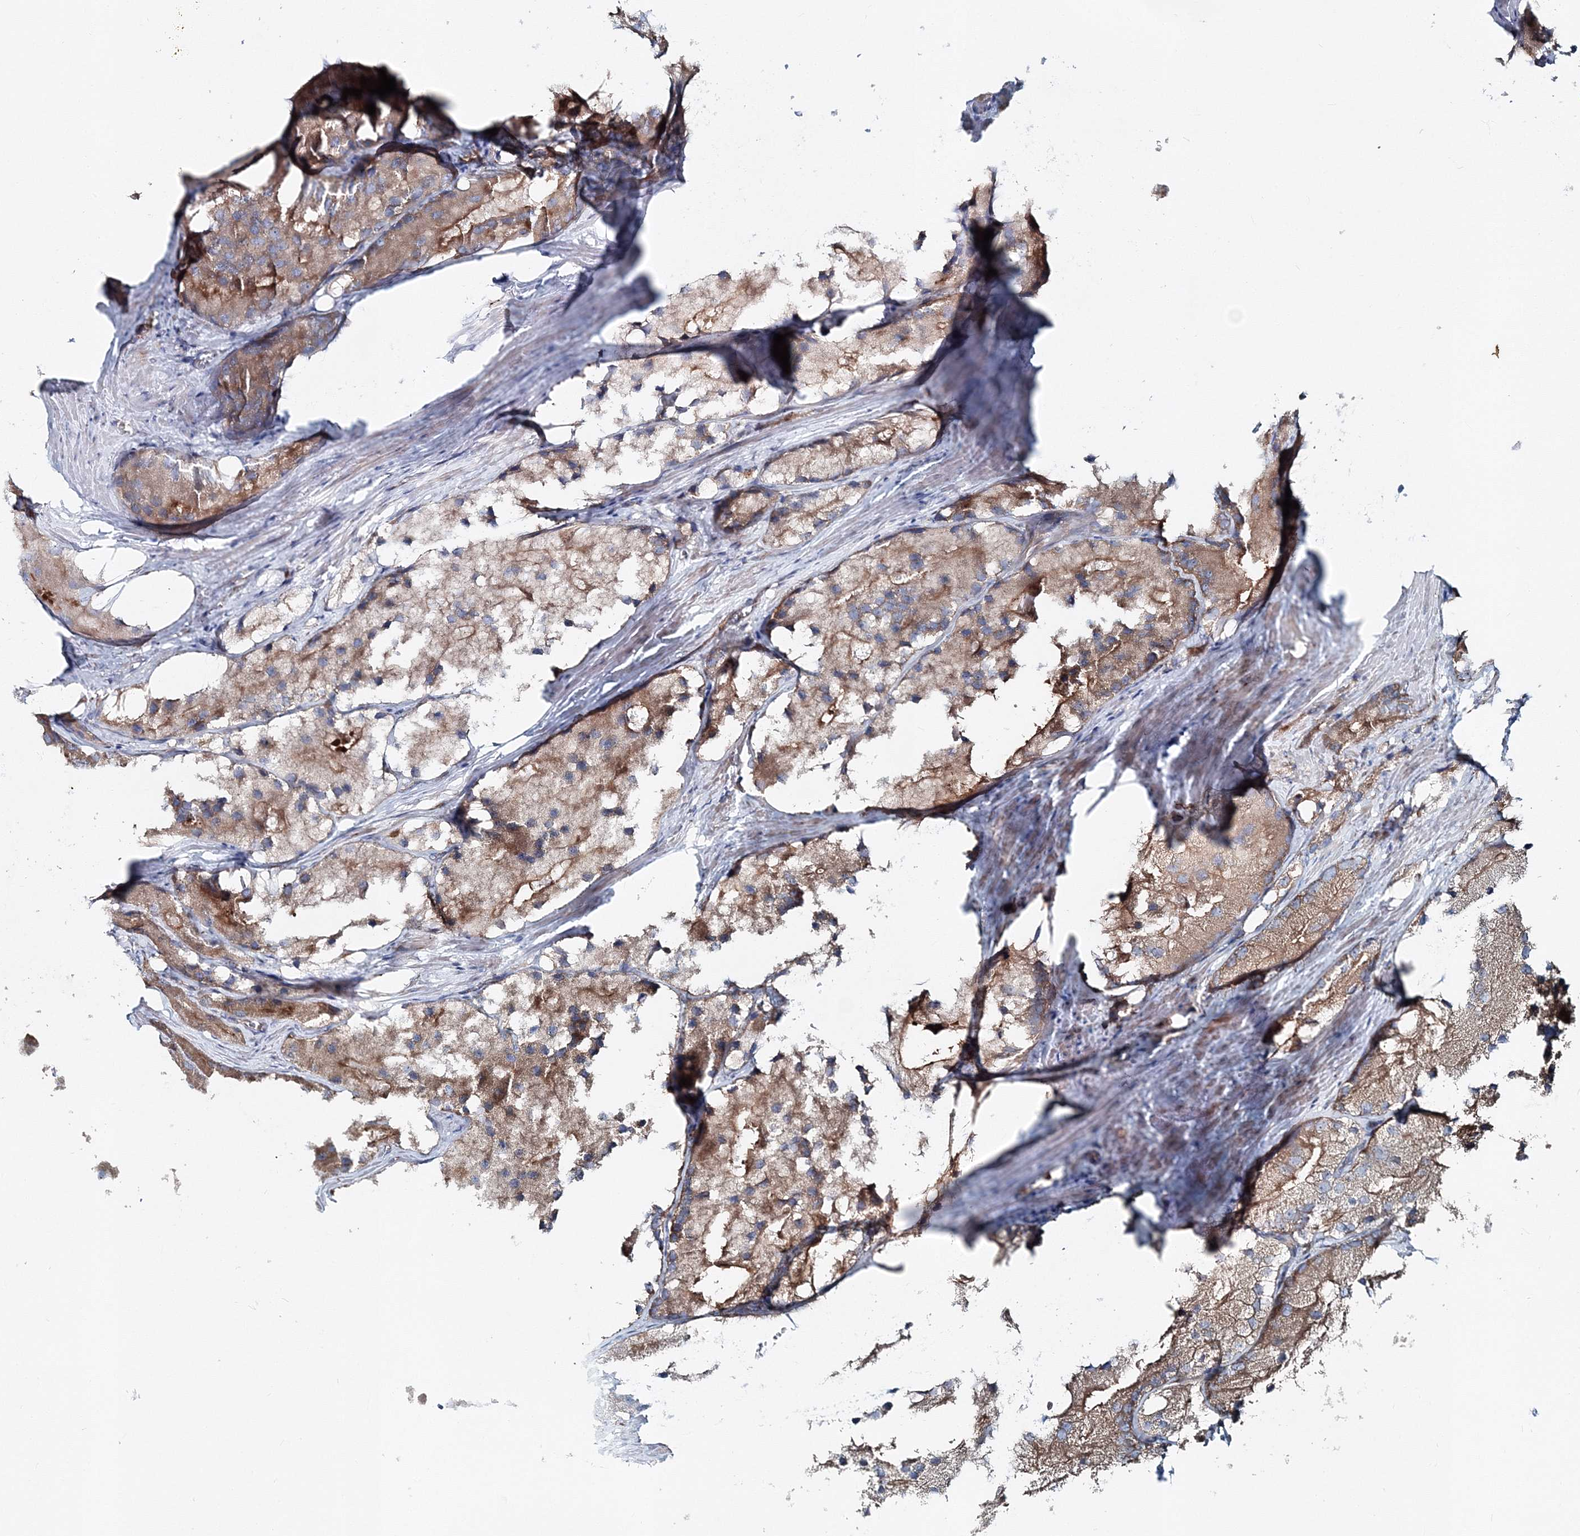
{"staining": {"intensity": "moderate", "quantity": ">75%", "location": "cytoplasmic/membranous"}, "tissue": "prostate cancer", "cell_type": "Tumor cells", "image_type": "cancer", "snomed": [{"axis": "morphology", "description": "Adenocarcinoma, Low grade"}, {"axis": "topography", "description": "Prostate"}], "caption": "A photomicrograph showing moderate cytoplasmic/membranous expression in approximately >75% of tumor cells in adenocarcinoma (low-grade) (prostate), as visualized by brown immunohistochemical staining.", "gene": "MPHOSPH9", "patient": {"sex": "male", "age": 69}}